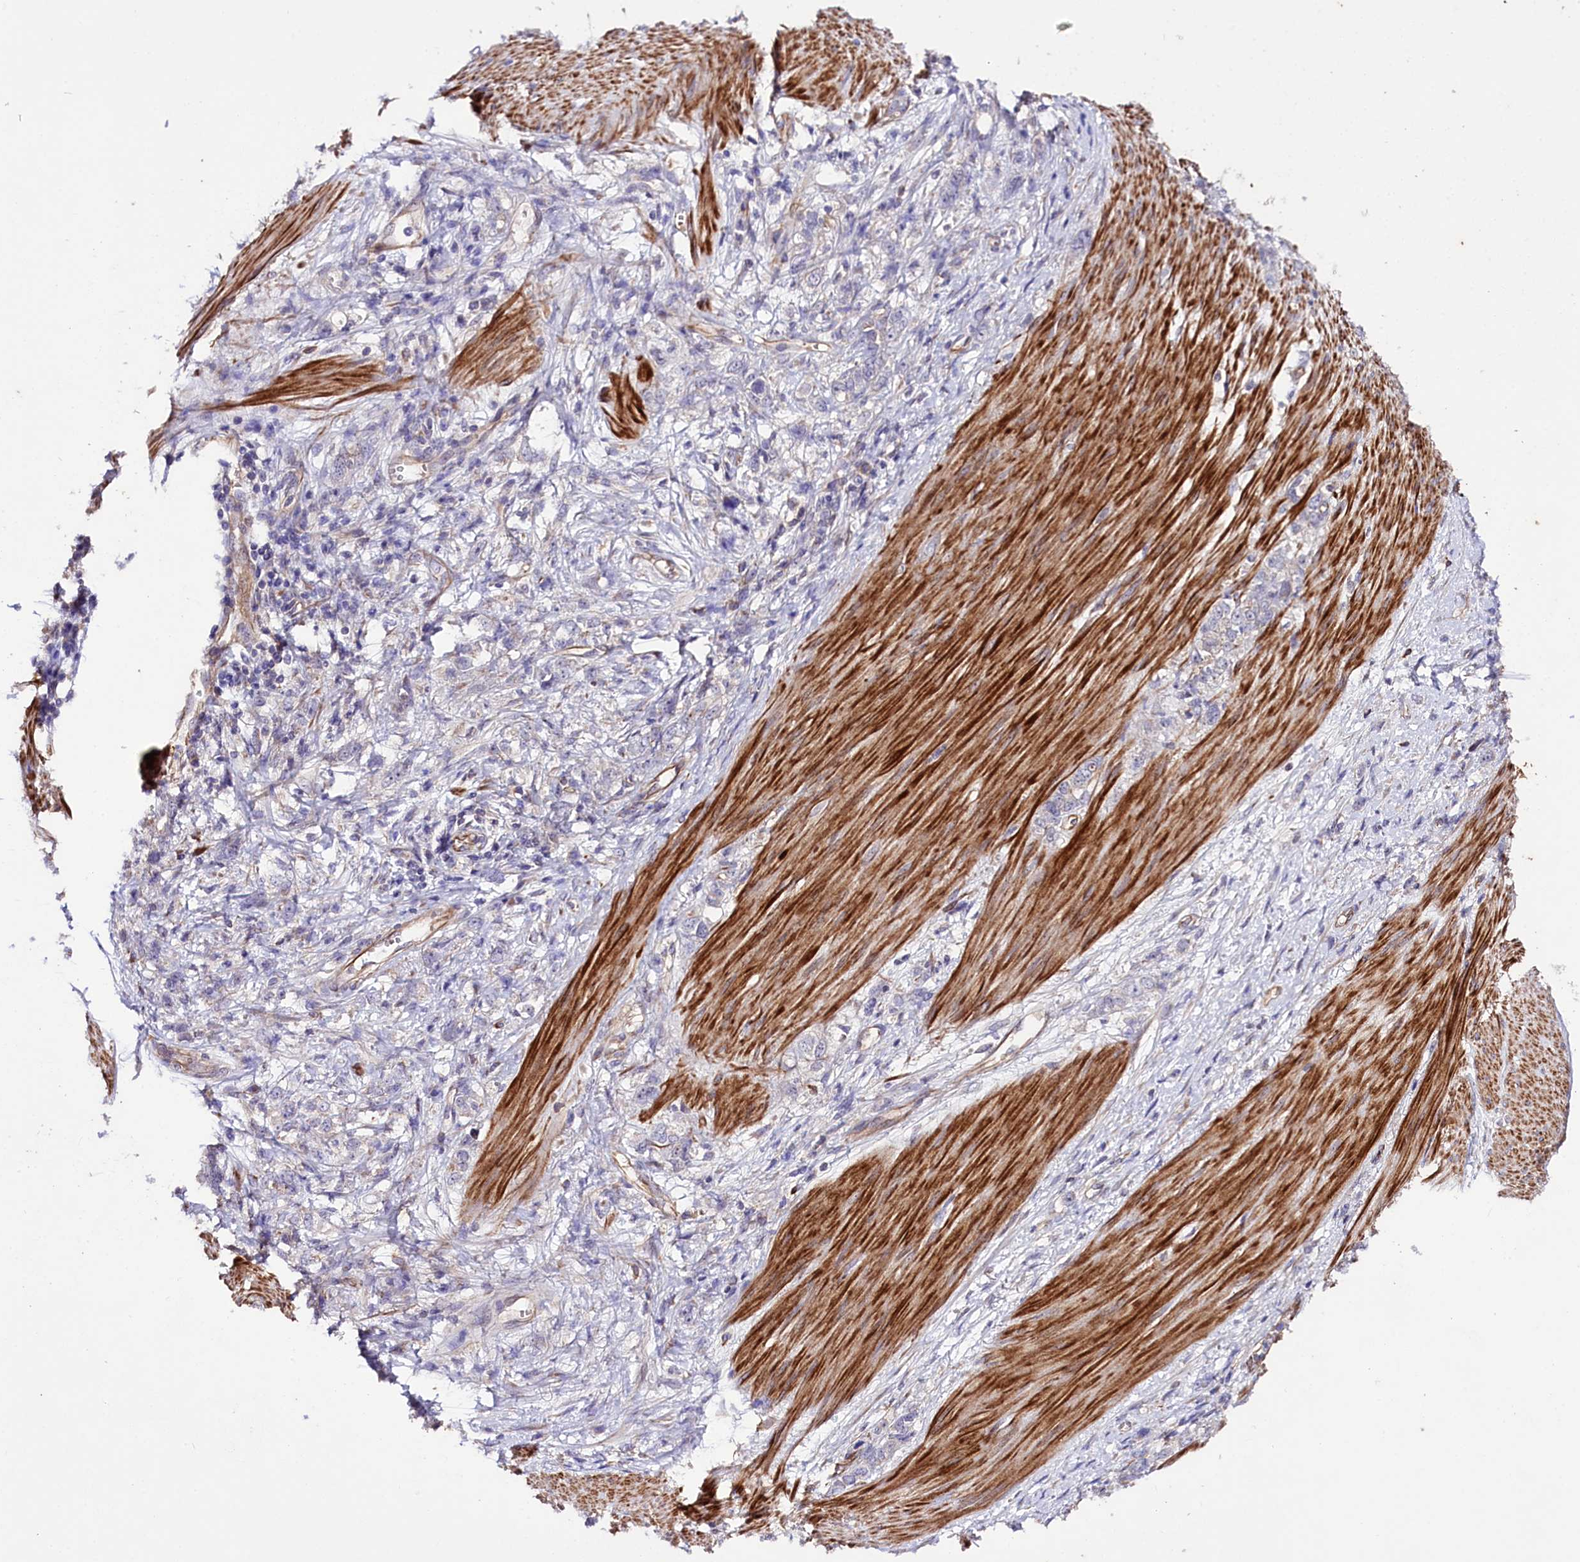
{"staining": {"intensity": "negative", "quantity": "none", "location": "none"}, "tissue": "stomach cancer", "cell_type": "Tumor cells", "image_type": "cancer", "snomed": [{"axis": "morphology", "description": "Adenocarcinoma, NOS"}, {"axis": "topography", "description": "Stomach"}], "caption": "There is no significant positivity in tumor cells of stomach cancer (adenocarcinoma).", "gene": "SLC7A1", "patient": {"sex": "female", "age": 76}}